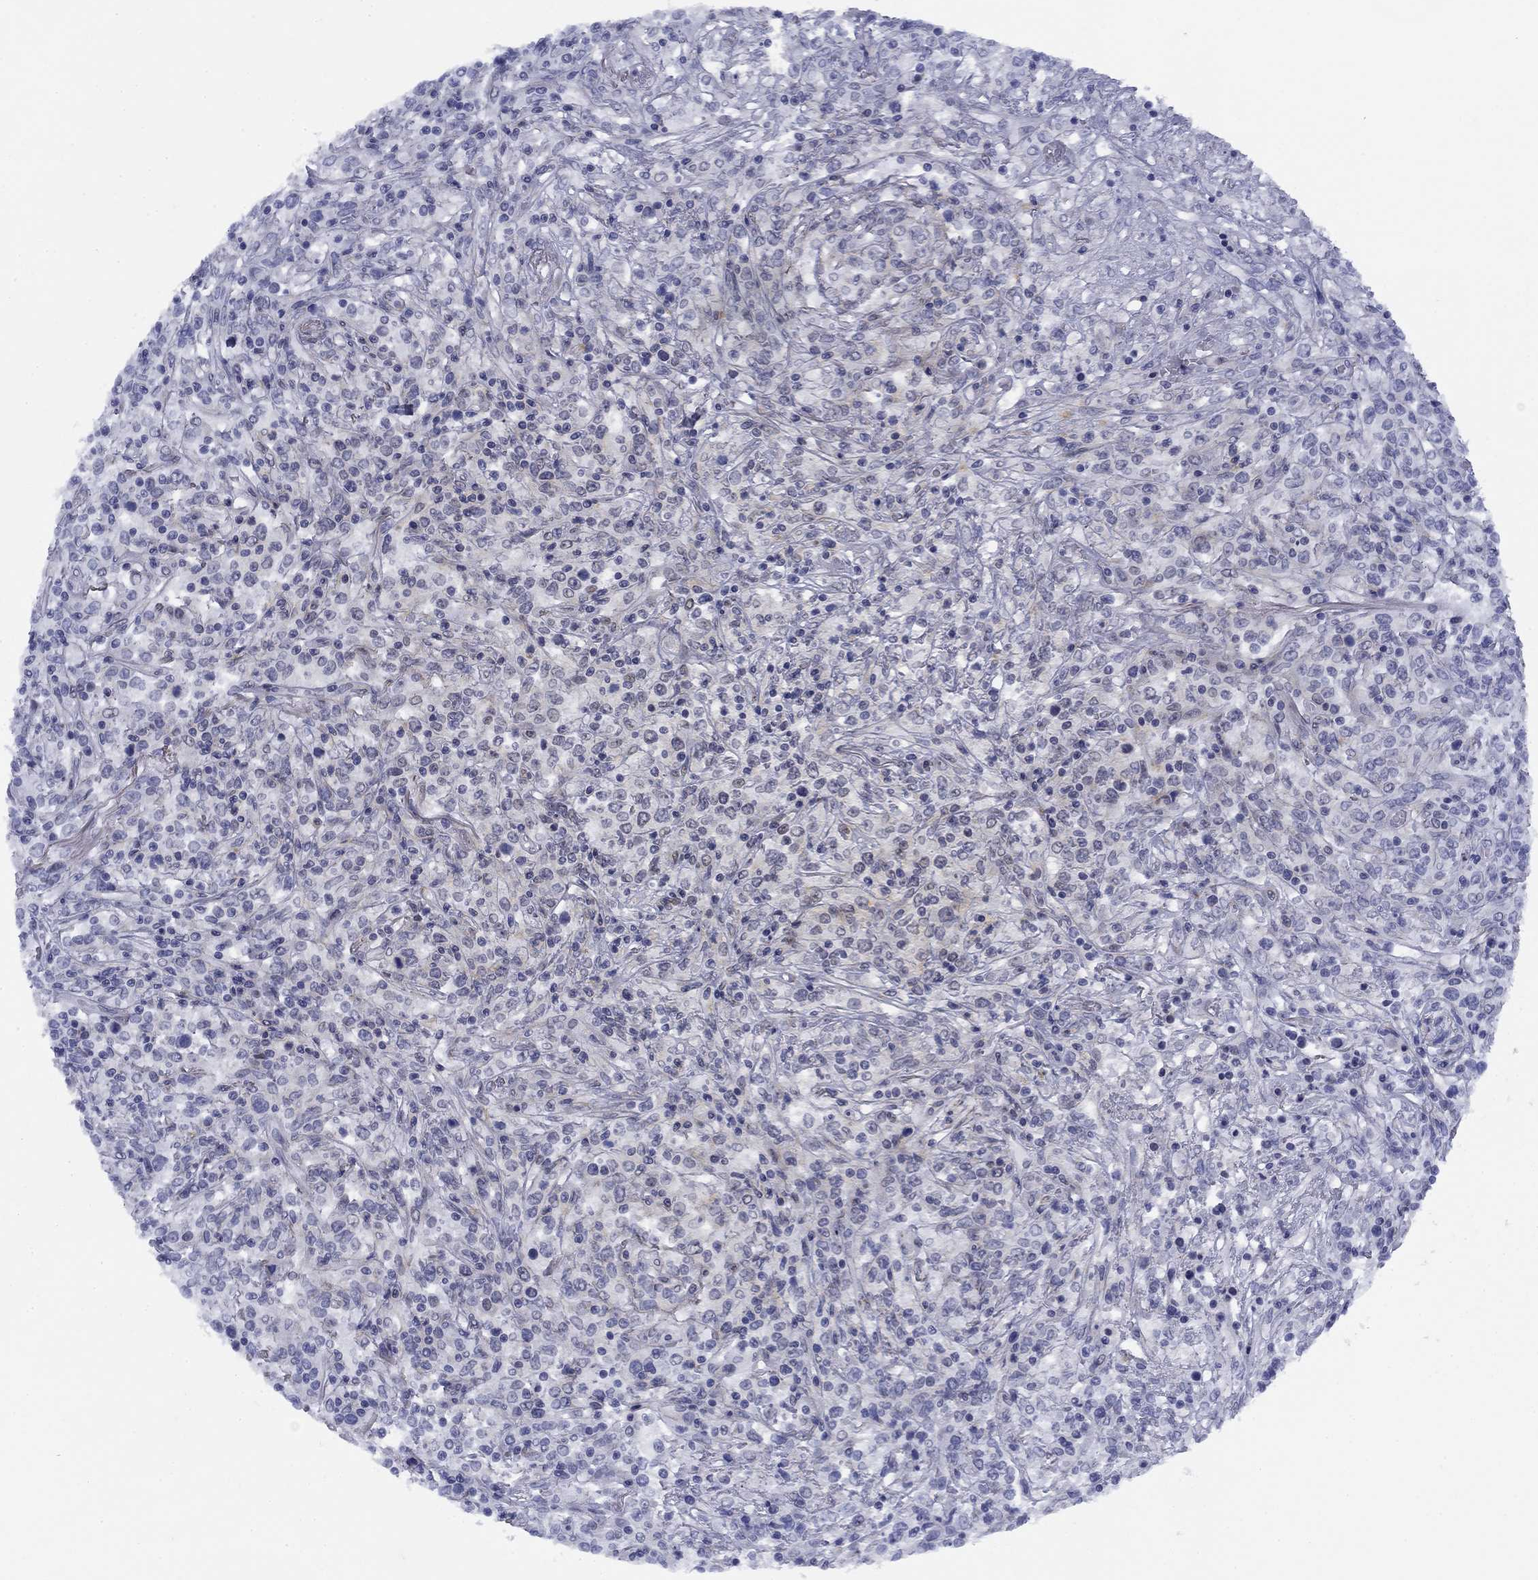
{"staining": {"intensity": "negative", "quantity": "none", "location": "none"}, "tissue": "lymphoma", "cell_type": "Tumor cells", "image_type": "cancer", "snomed": [{"axis": "morphology", "description": "Malignant lymphoma, non-Hodgkin's type, High grade"}, {"axis": "topography", "description": "Lung"}], "caption": "An immunohistochemistry image of lymphoma is shown. There is no staining in tumor cells of lymphoma.", "gene": "TIGD4", "patient": {"sex": "male", "age": 79}}